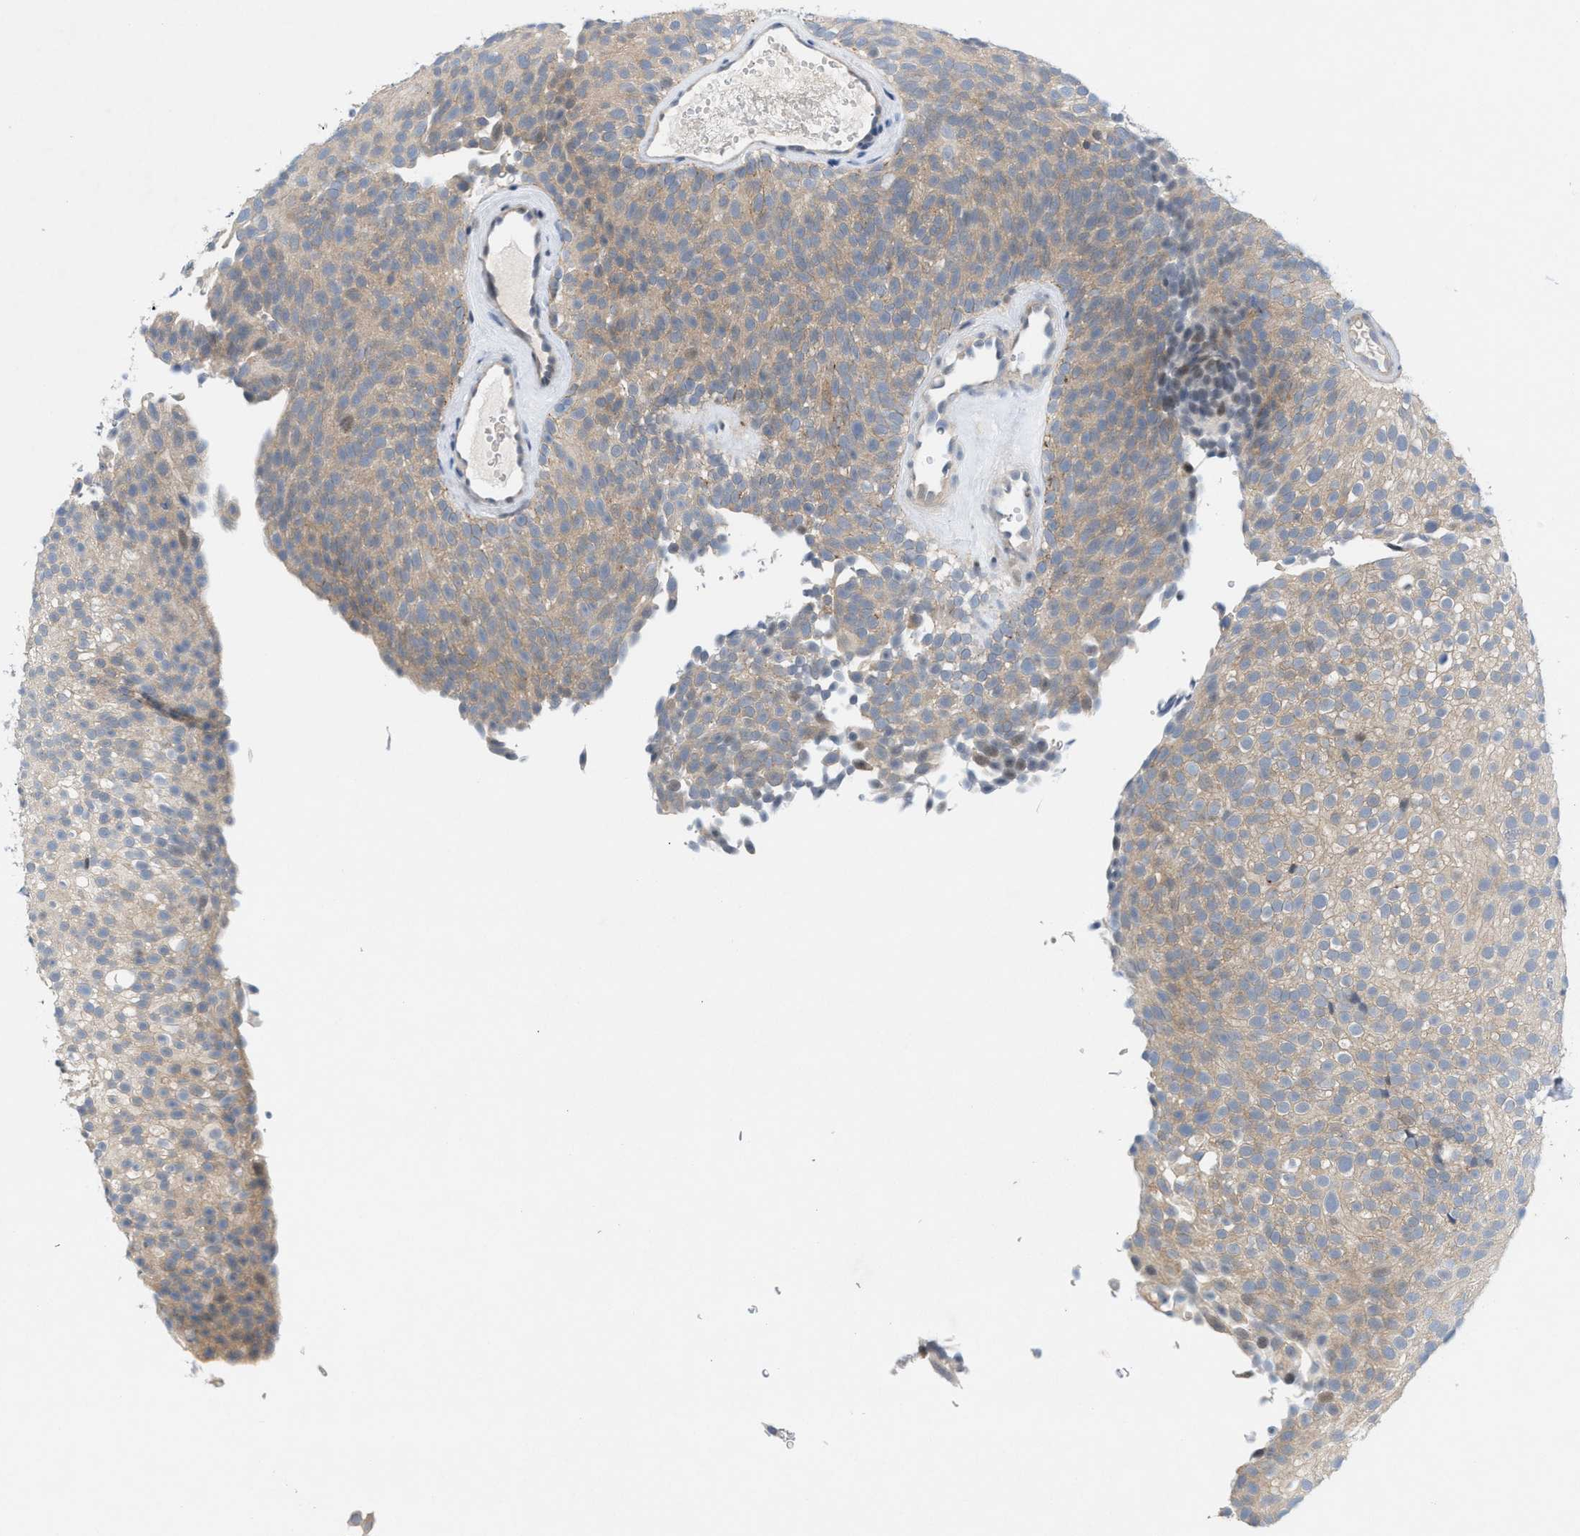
{"staining": {"intensity": "weak", "quantity": ">75%", "location": "cytoplasmic/membranous"}, "tissue": "urothelial cancer", "cell_type": "Tumor cells", "image_type": "cancer", "snomed": [{"axis": "morphology", "description": "Urothelial carcinoma, Low grade"}, {"axis": "topography", "description": "Urinary bladder"}], "caption": "The immunohistochemical stain labels weak cytoplasmic/membranous positivity in tumor cells of low-grade urothelial carcinoma tissue.", "gene": "WIPI2", "patient": {"sex": "male", "age": 78}}